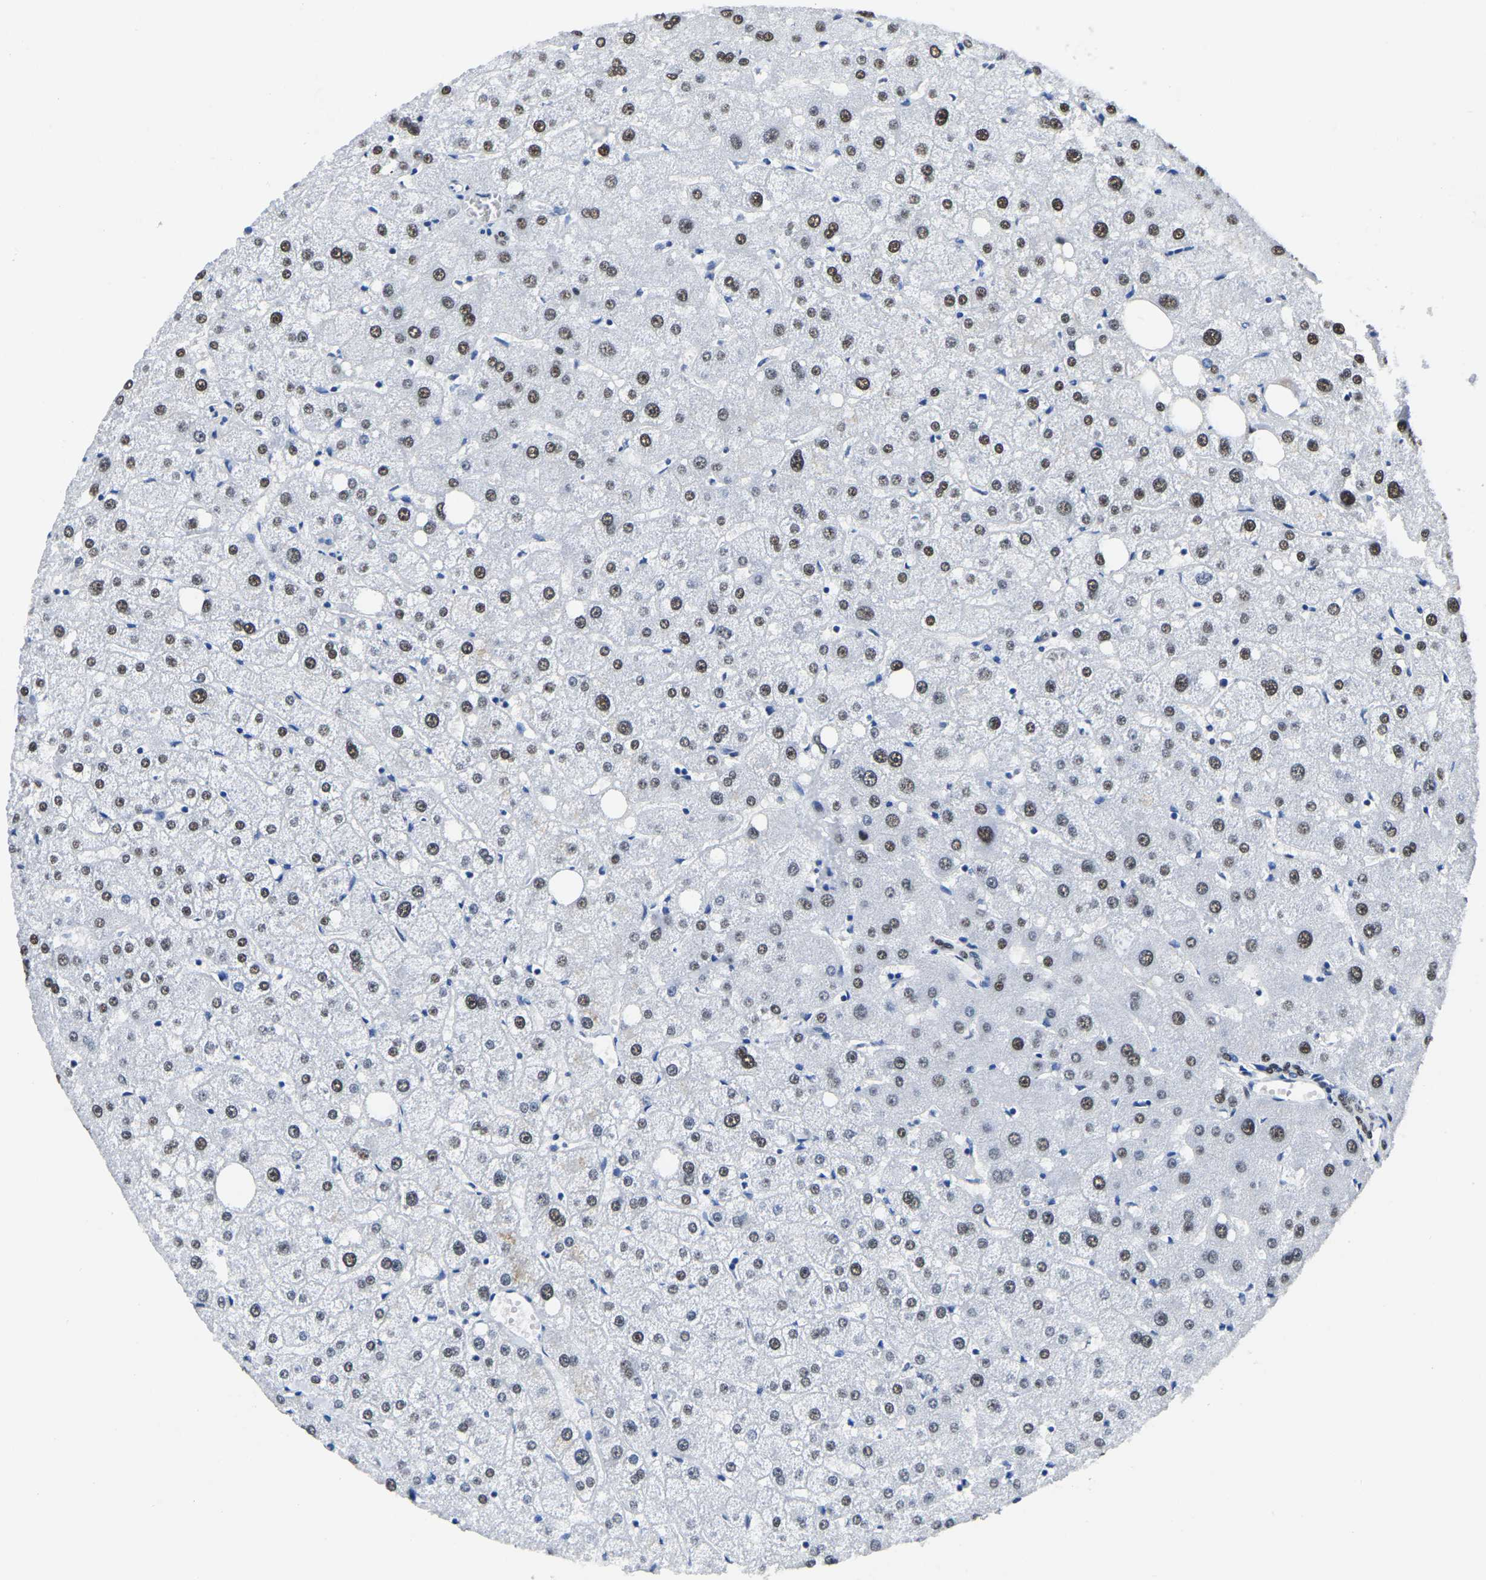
{"staining": {"intensity": "moderate", "quantity": "25%-75%", "location": "nuclear"}, "tissue": "liver", "cell_type": "Cholangiocytes", "image_type": "normal", "snomed": [{"axis": "morphology", "description": "Normal tissue, NOS"}, {"axis": "topography", "description": "Liver"}], "caption": "About 25%-75% of cholangiocytes in normal human liver demonstrate moderate nuclear protein positivity as visualized by brown immunohistochemical staining.", "gene": "UBA1", "patient": {"sex": "male", "age": 73}}